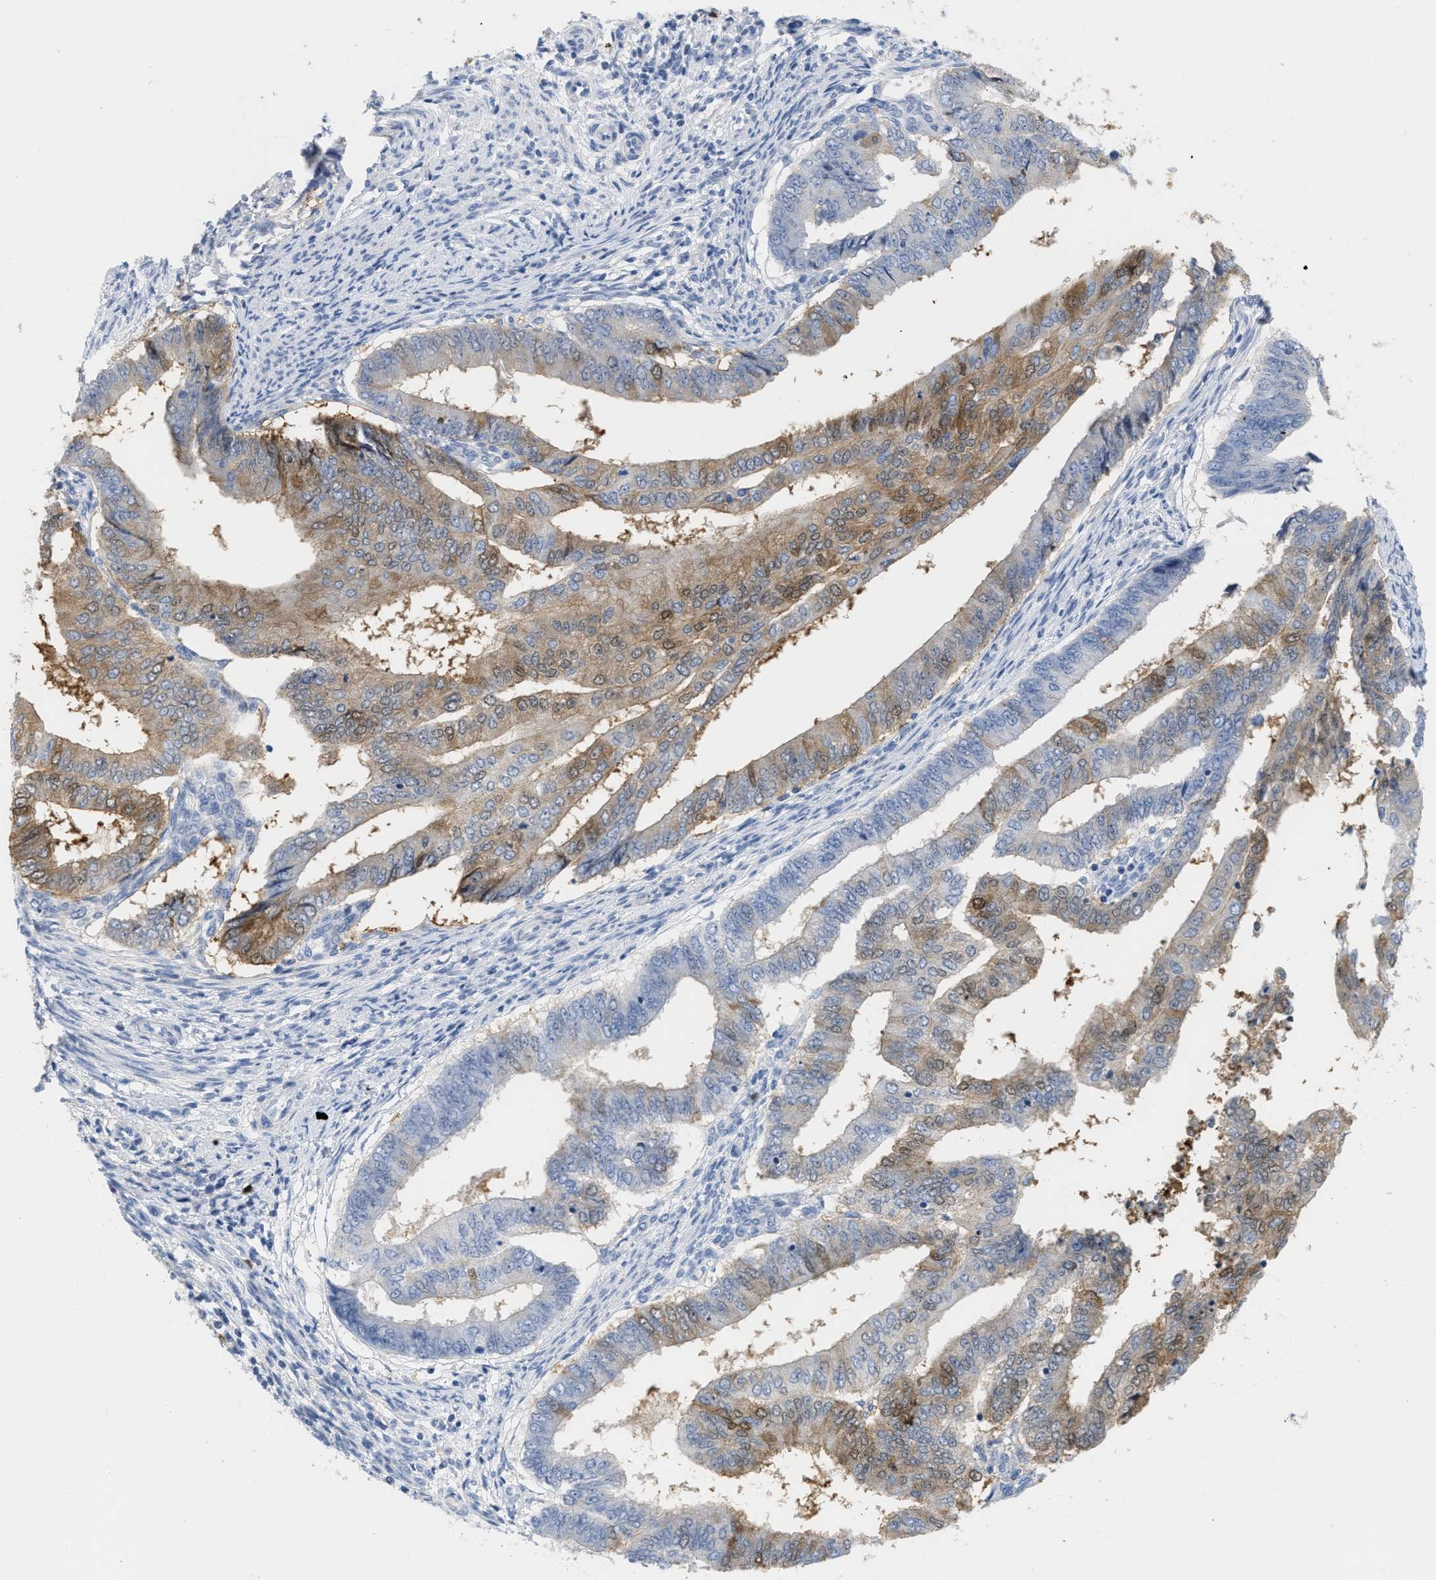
{"staining": {"intensity": "moderate", "quantity": ">75%", "location": "cytoplasmic/membranous"}, "tissue": "endometrial cancer", "cell_type": "Tumor cells", "image_type": "cancer", "snomed": [{"axis": "morphology", "description": "Polyp, NOS"}, {"axis": "morphology", "description": "Adenocarcinoma, NOS"}, {"axis": "morphology", "description": "Adenoma, NOS"}, {"axis": "topography", "description": "Endometrium"}], "caption": "A medium amount of moderate cytoplasmic/membranous expression is present in about >75% of tumor cells in endometrial adenoma tissue. The protein of interest is shown in brown color, while the nuclei are stained blue.", "gene": "CRYM", "patient": {"sex": "female", "age": 79}}